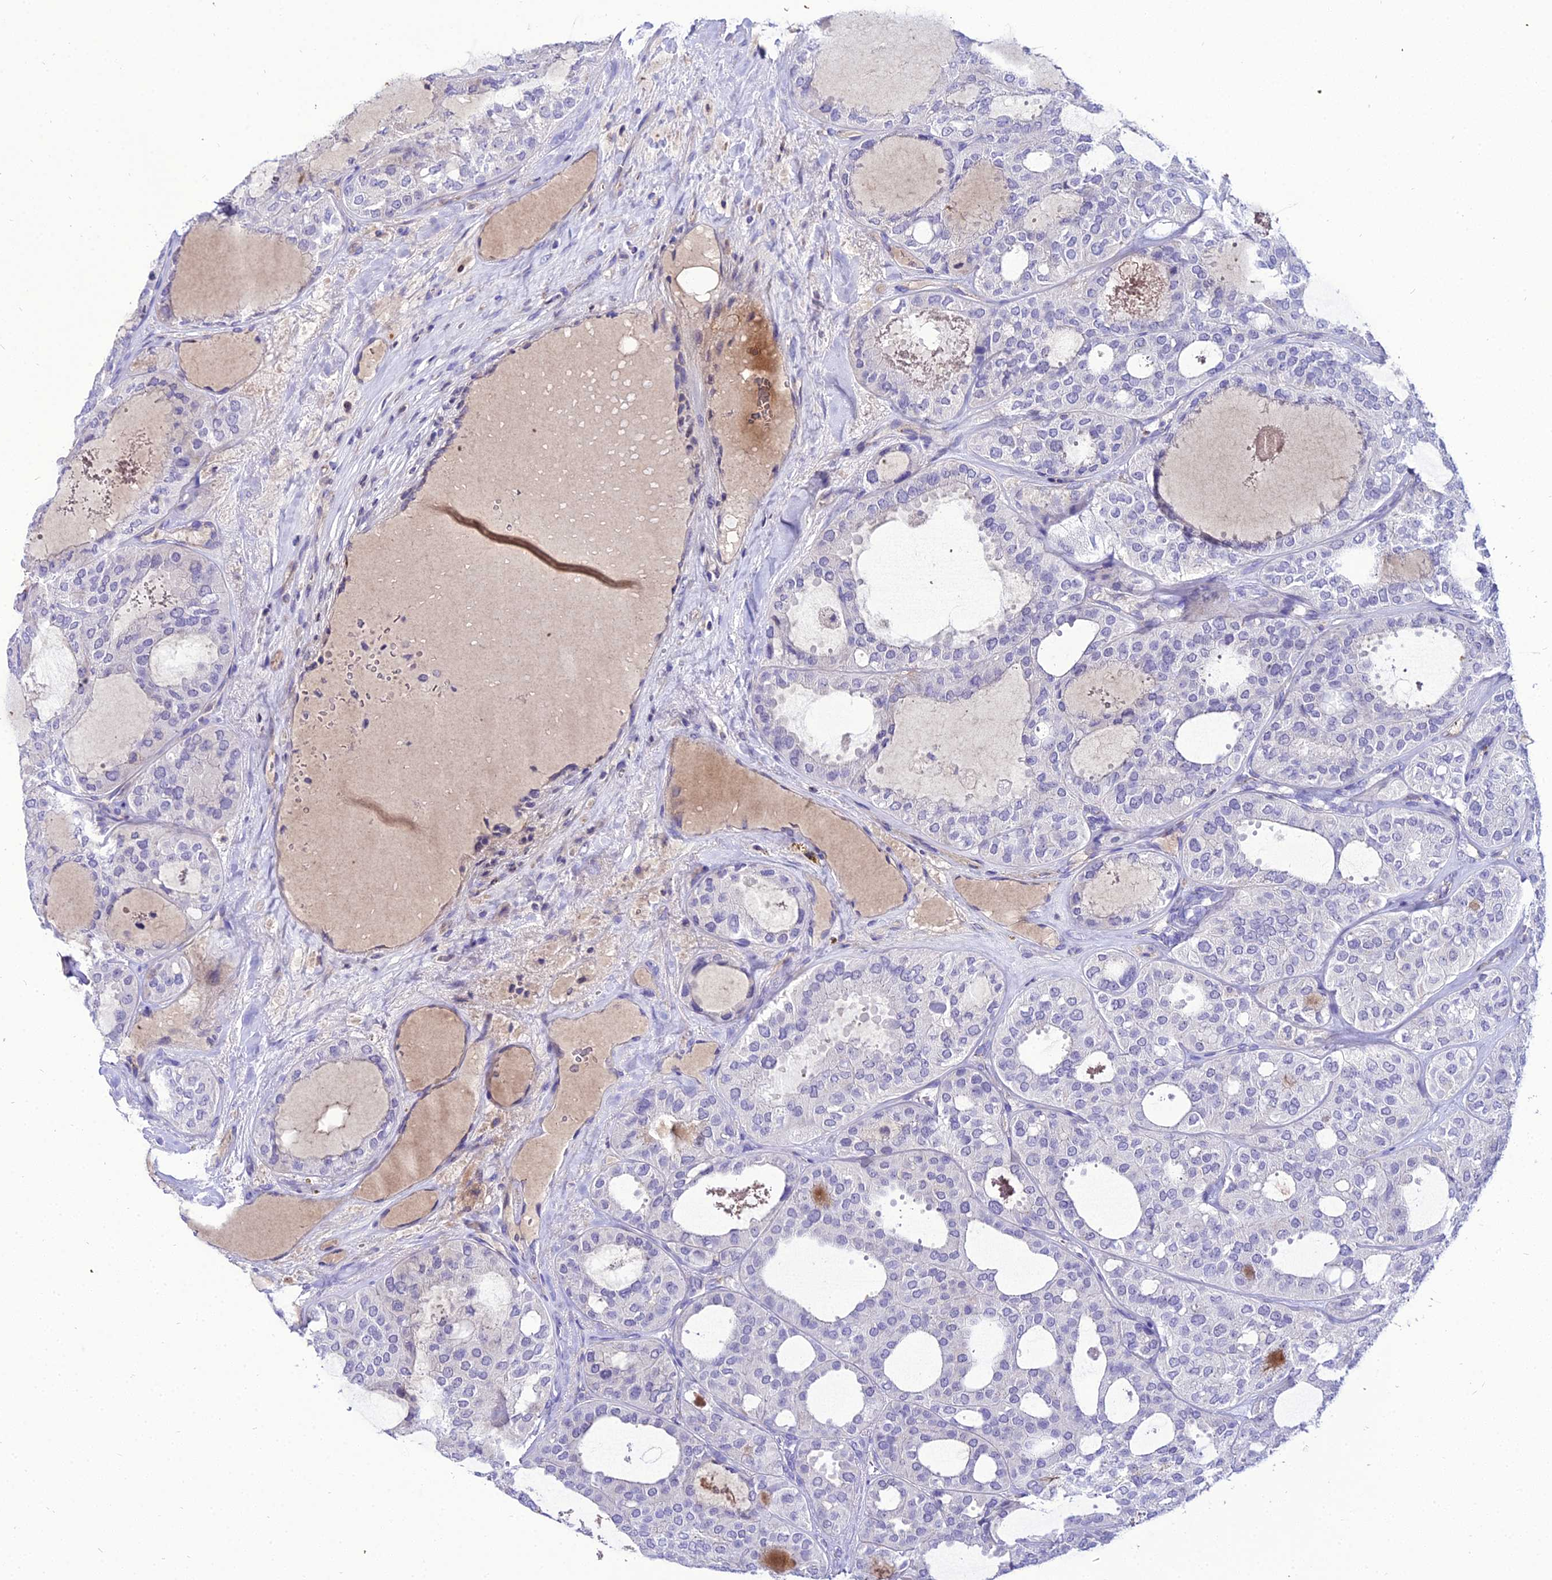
{"staining": {"intensity": "negative", "quantity": "none", "location": "none"}, "tissue": "thyroid cancer", "cell_type": "Tumor cells", "image_type": "cancer", "snomed": [{"axis": "morphology", "description": "Follicular adenoma carcinoma, NOS"}, {"axis": "topography", "description": "Thyroid gland"}], "caption": "This is a micrograph of immunohistochemistry staining of thyroid cancer, which shows no expression in tumor cells. (DAB immunohistochemistry (IHC) with hematoxylin counter stain).", "gene": "SHQ1", "patient": {"sex": "male", "age": 75}}